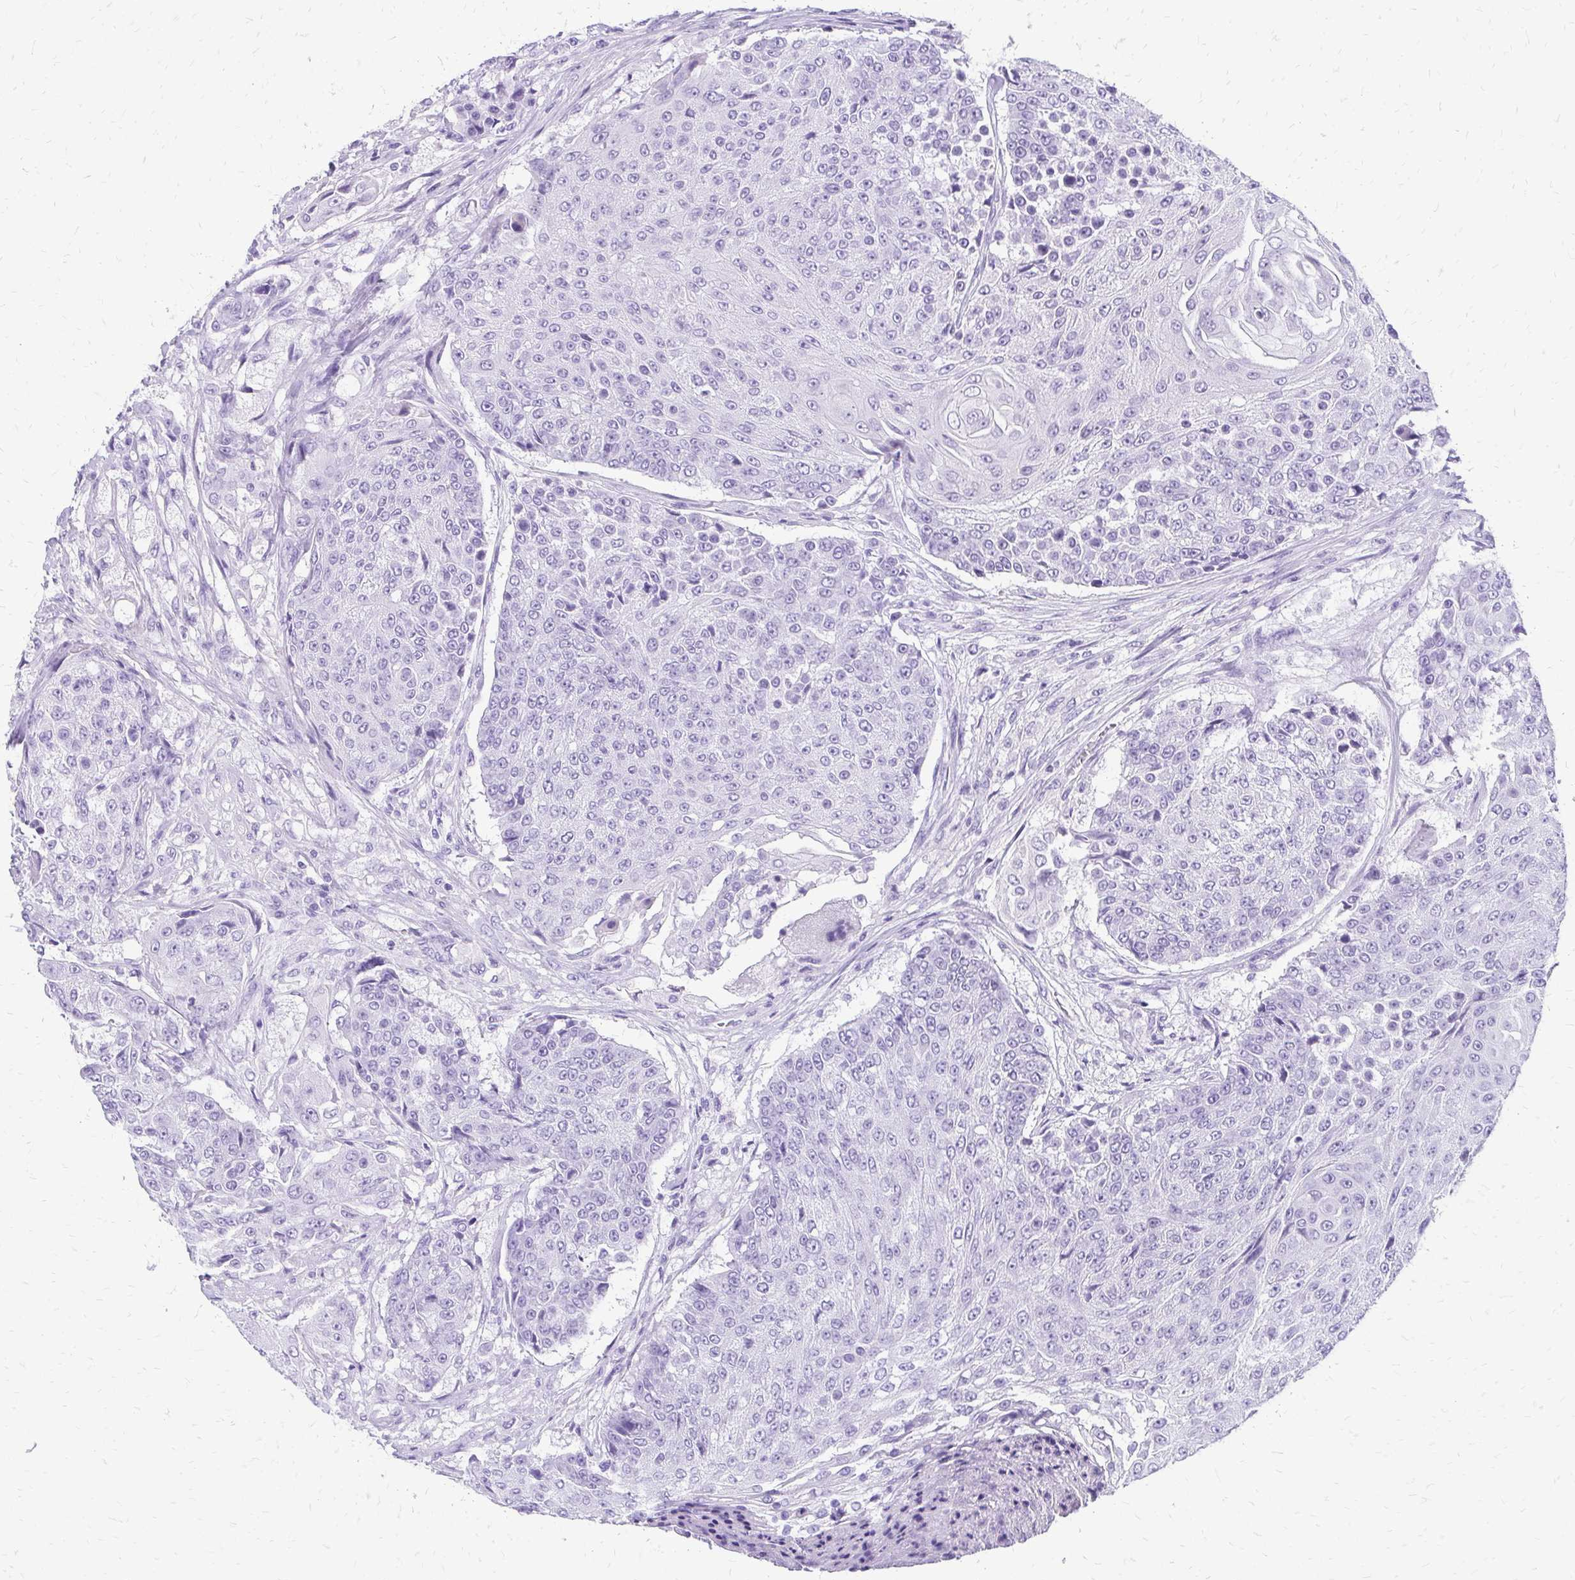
{"staining": {"intensity": "negative", "quantity": "none", "location": "none"}, "tissue": "urothelial cancer", "cell_type": "Tumor cells", "image_type": "cancer", "snomed": [{"axis": "morphology", "description": "Urothelial carcinoma, High grade"}, {"axis": "topography", "description": "Urinary bladder"}], "caption": "A photomicrograph of human high-grade urothelial carcinoma is negative for staining in tumor cells.", "gene": "SLC32A1", "patient": {"sex": "female", "age": 63}}